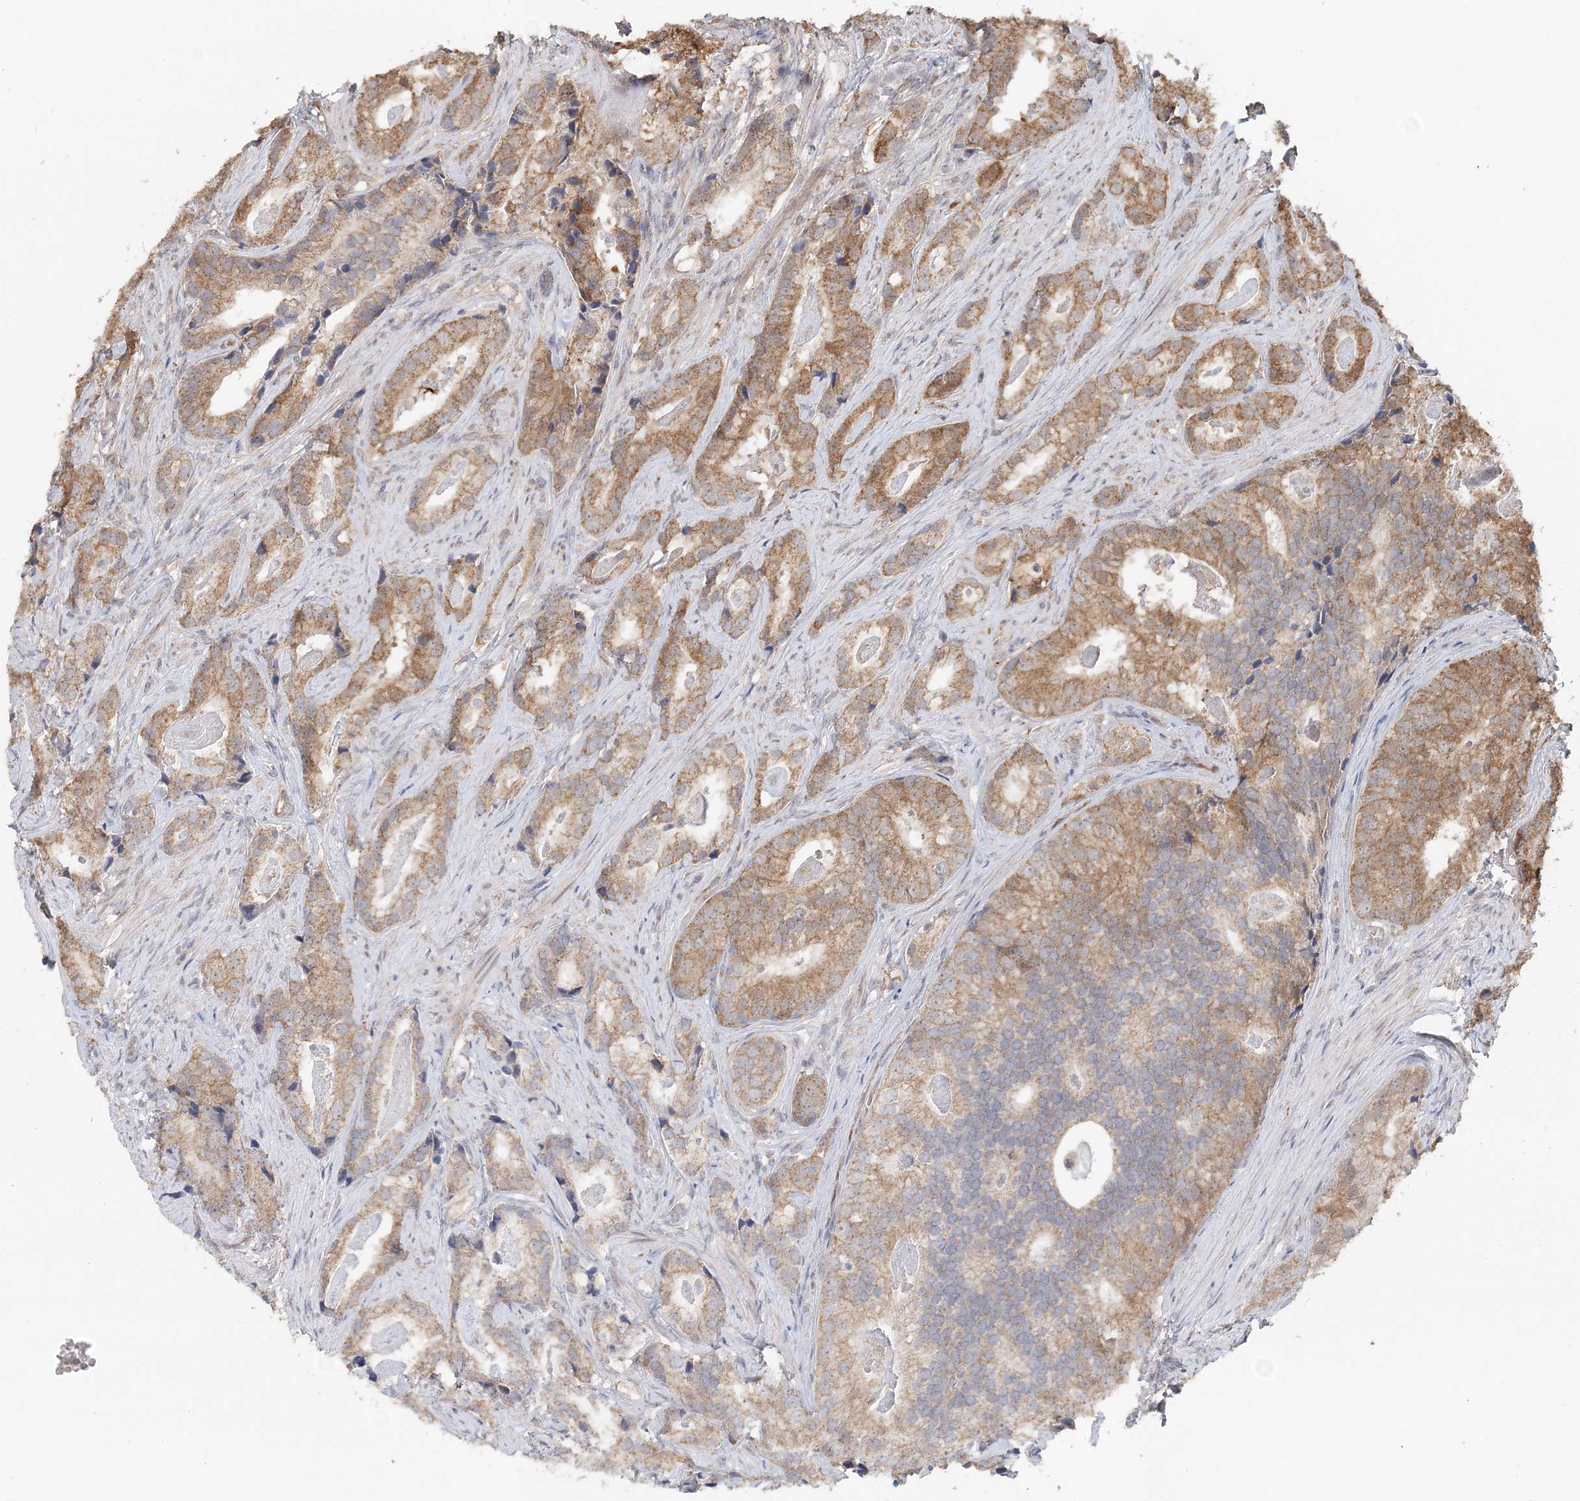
{"staining": {"intensity": "moderate", "quantity": ">75%", "location": "cytoplasmic/membranous"}, "tissue": "prostate cancer", "cell_type": "Tumor cells", "image_type": "cancer", "snomed": [{"axis": "morphology", "description": "Adenocarcinoma, Low grade"}, {"axis": "topography", "description": "Prostate"}], "caption": "A brown stain highlights moderate cytoplasmic/membranous expression of a protein in prostate cancer tumor cells.", "gene": "FBXO38", "patient": {"sex": "male", "age": 71}}